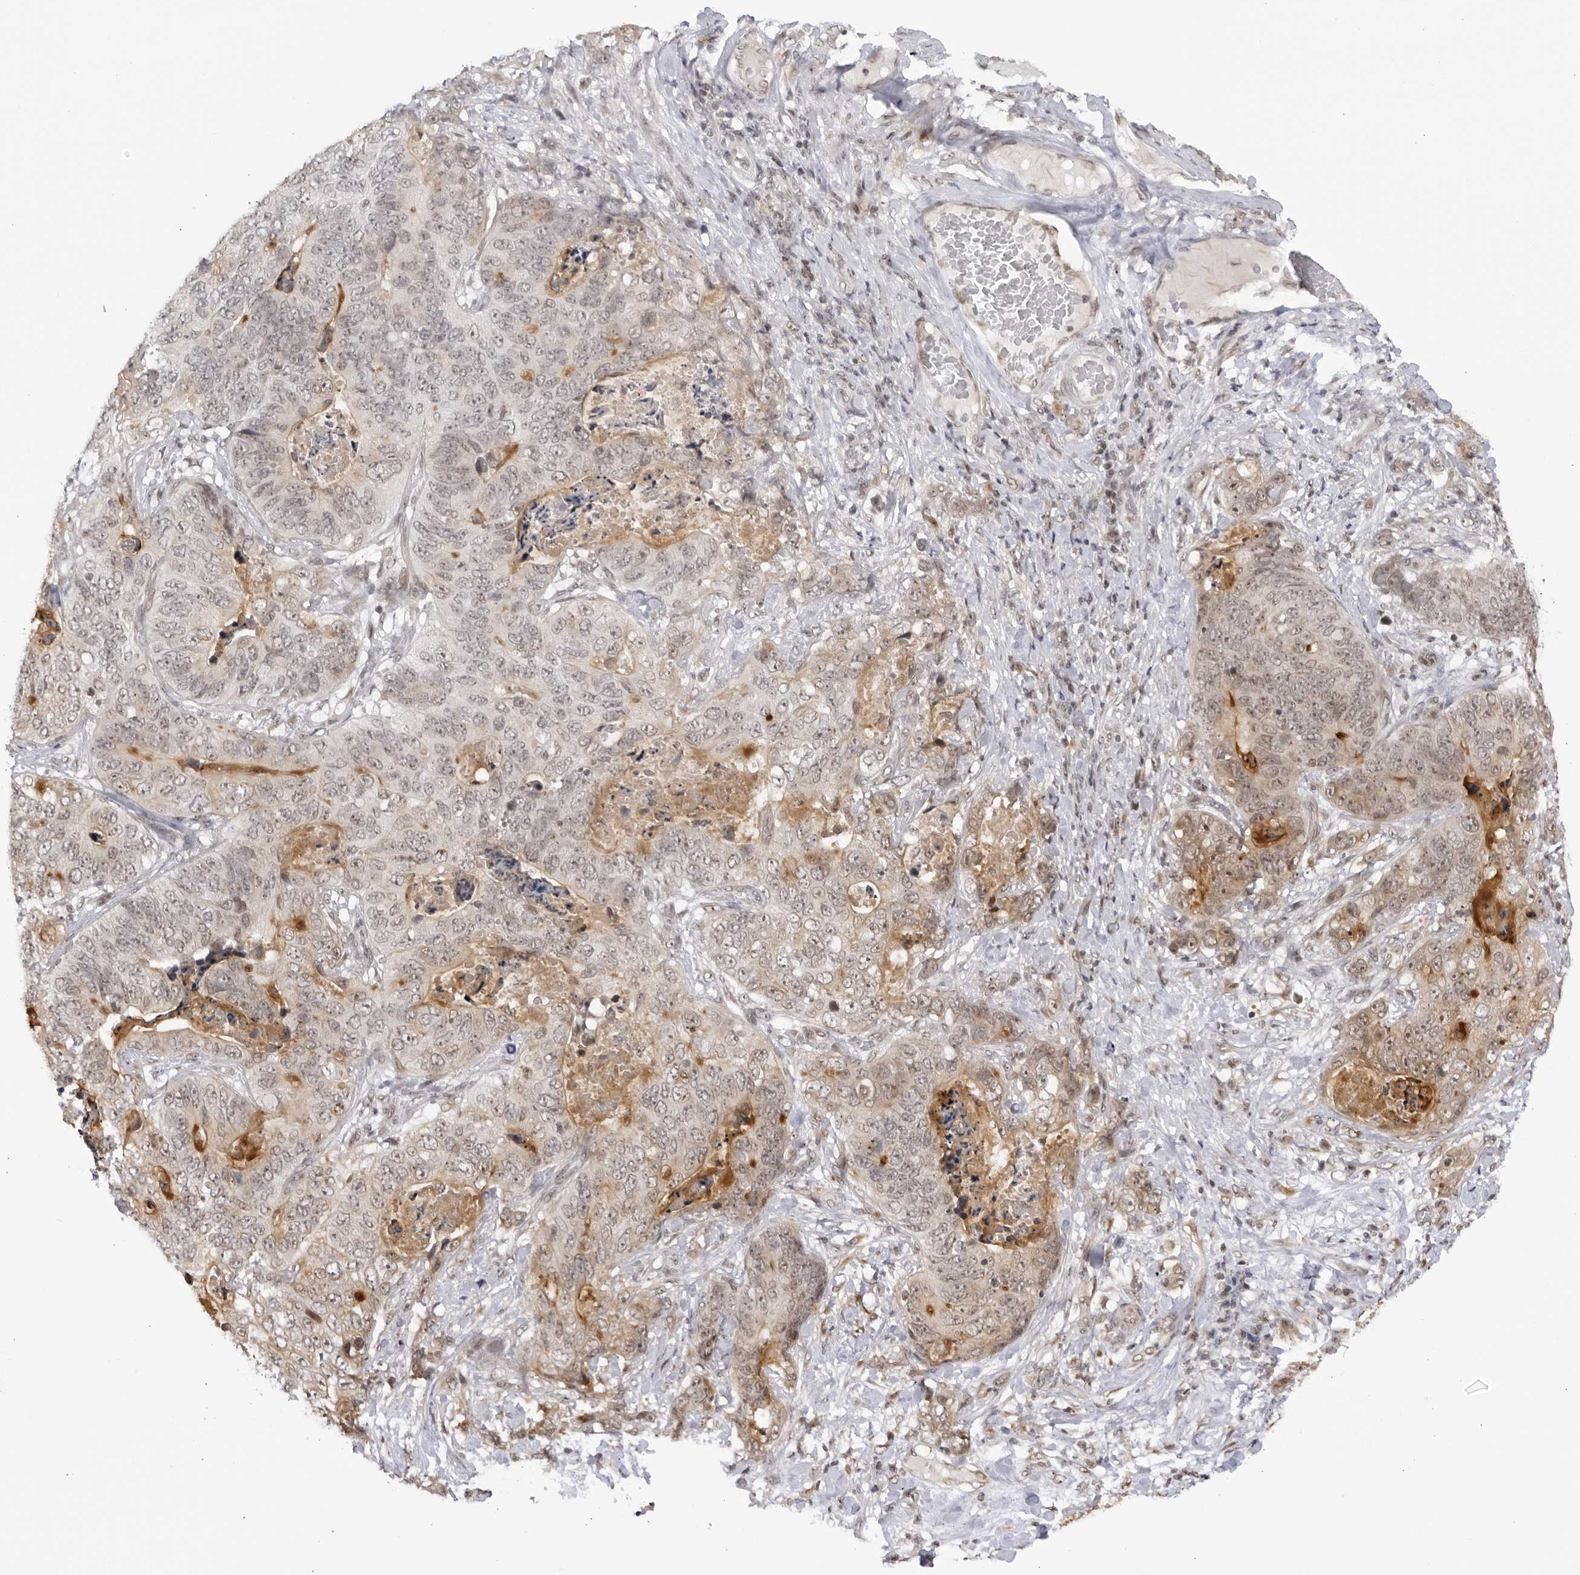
{"staining": {"intensity": "negative", "quantity": "none", "location": "none"}, "tissue": "stomach cancer", "cell_type": "Tumor cells", "image_type": "cancer", "snomed": [{"axis": "morphology", "description": "Normal tissue, NOS"}, {"axis": "morphology", "description": "Adenocarcinoma, NOS"}, {"axis": "topography", "description": "Stomach"}], "caption": "High power microscopy image of an immunohistochemistry (IHC) image of stomach adenocarcinoma, revealing no significant expression in tumor cells. (Immunohistochemistry, brightfield microscopy, high magnification).", "gene": "RASGEF1C", "patient": {"sex": "female", "age": 89}}